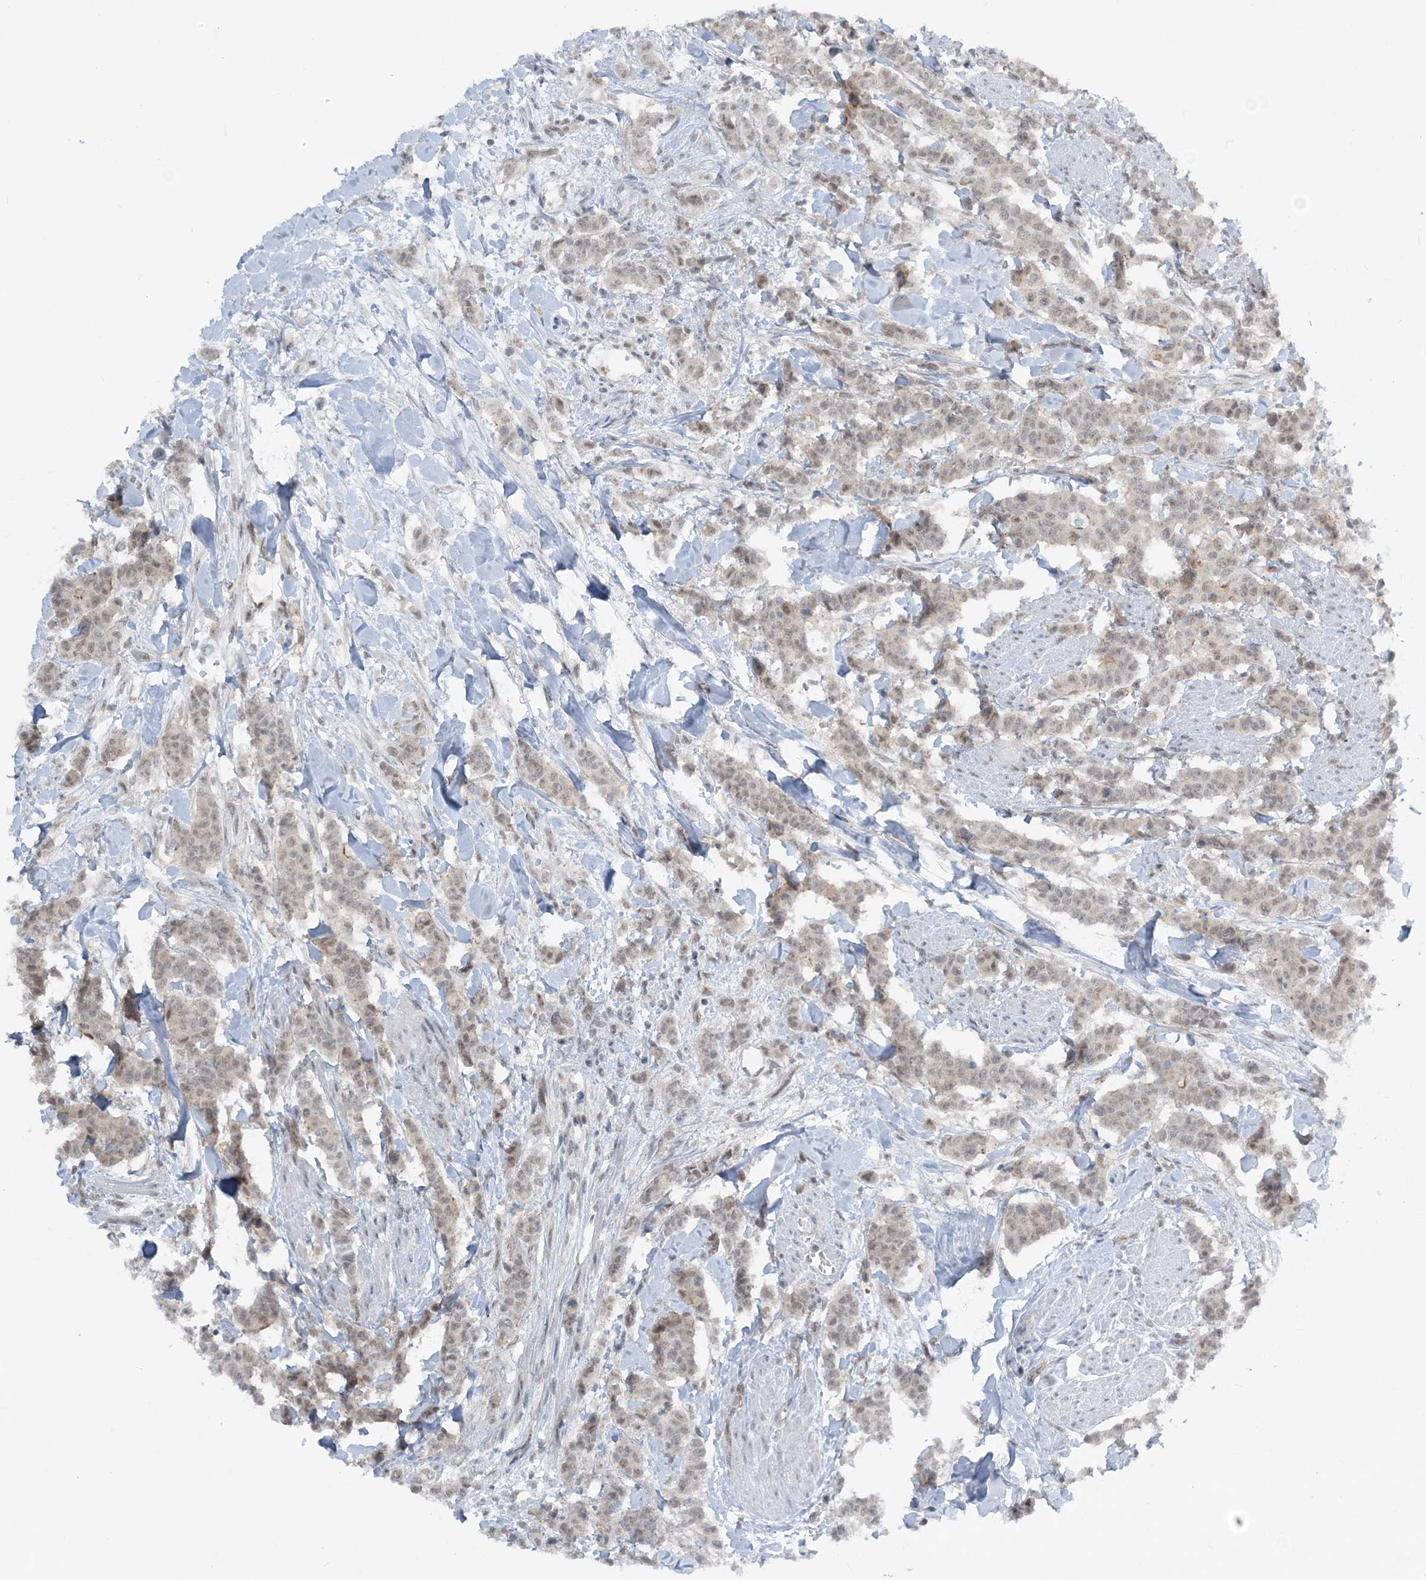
{"staining": {"intensity": "weak", "quantity": "<25%", "location": "nuclear"}, "tissue": "breast cancer", "cell_type": "Tumor cells", "image_type": "cancer", "snomed": [{"axis": "morphology", "description": "Duct carcinoma"}, {"axis": "topography", "description": "Breast"}], "caption": "There is no significant staining in tumor cells of infiltrating ductal carcinoma (breast).", "gene": "ATP11A", "patient": {"sex": "female", "age": 40}}